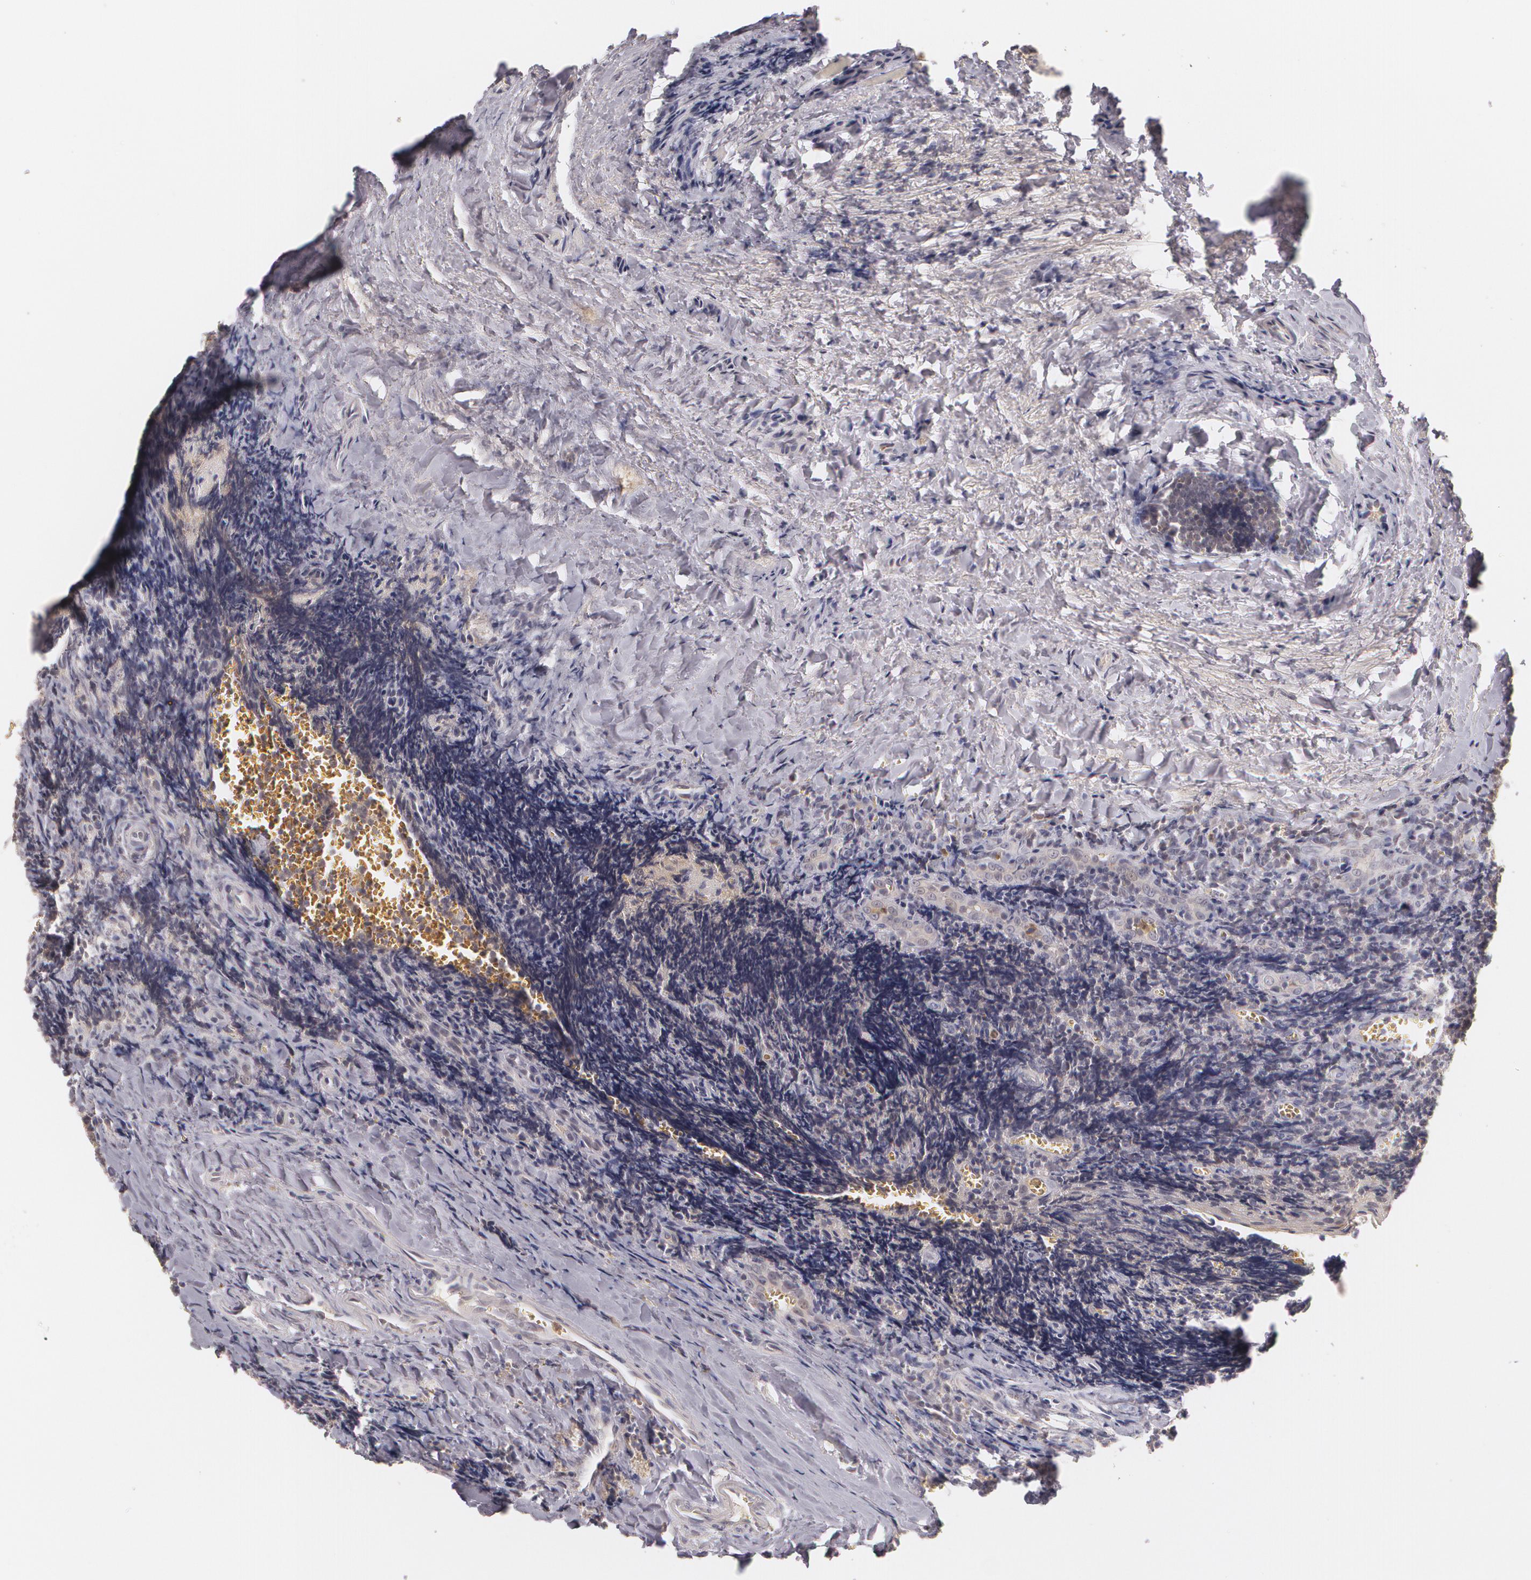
{"staining": {"intensity": "weak", "quantity": "25%-75%", "location": "nuclear"}, "tissue": "tonsil", "cell_type": "Germinal center cells", "image_type": "normal", "snomed": [{"axis": "morphology", "description": "Normal tissue, NOS"}, {"axis": "topography", "description": "Tonsil"}], "caption": "A low amount of weak nuclear positivity is identified in approximately 25%-75% of germinal center cells in normal tonsil. (brown staining indicates protein expression, while blue staining denotes nuclei).", "gene": "LRG1", "patient": {"sex": "male", "age": 20}}